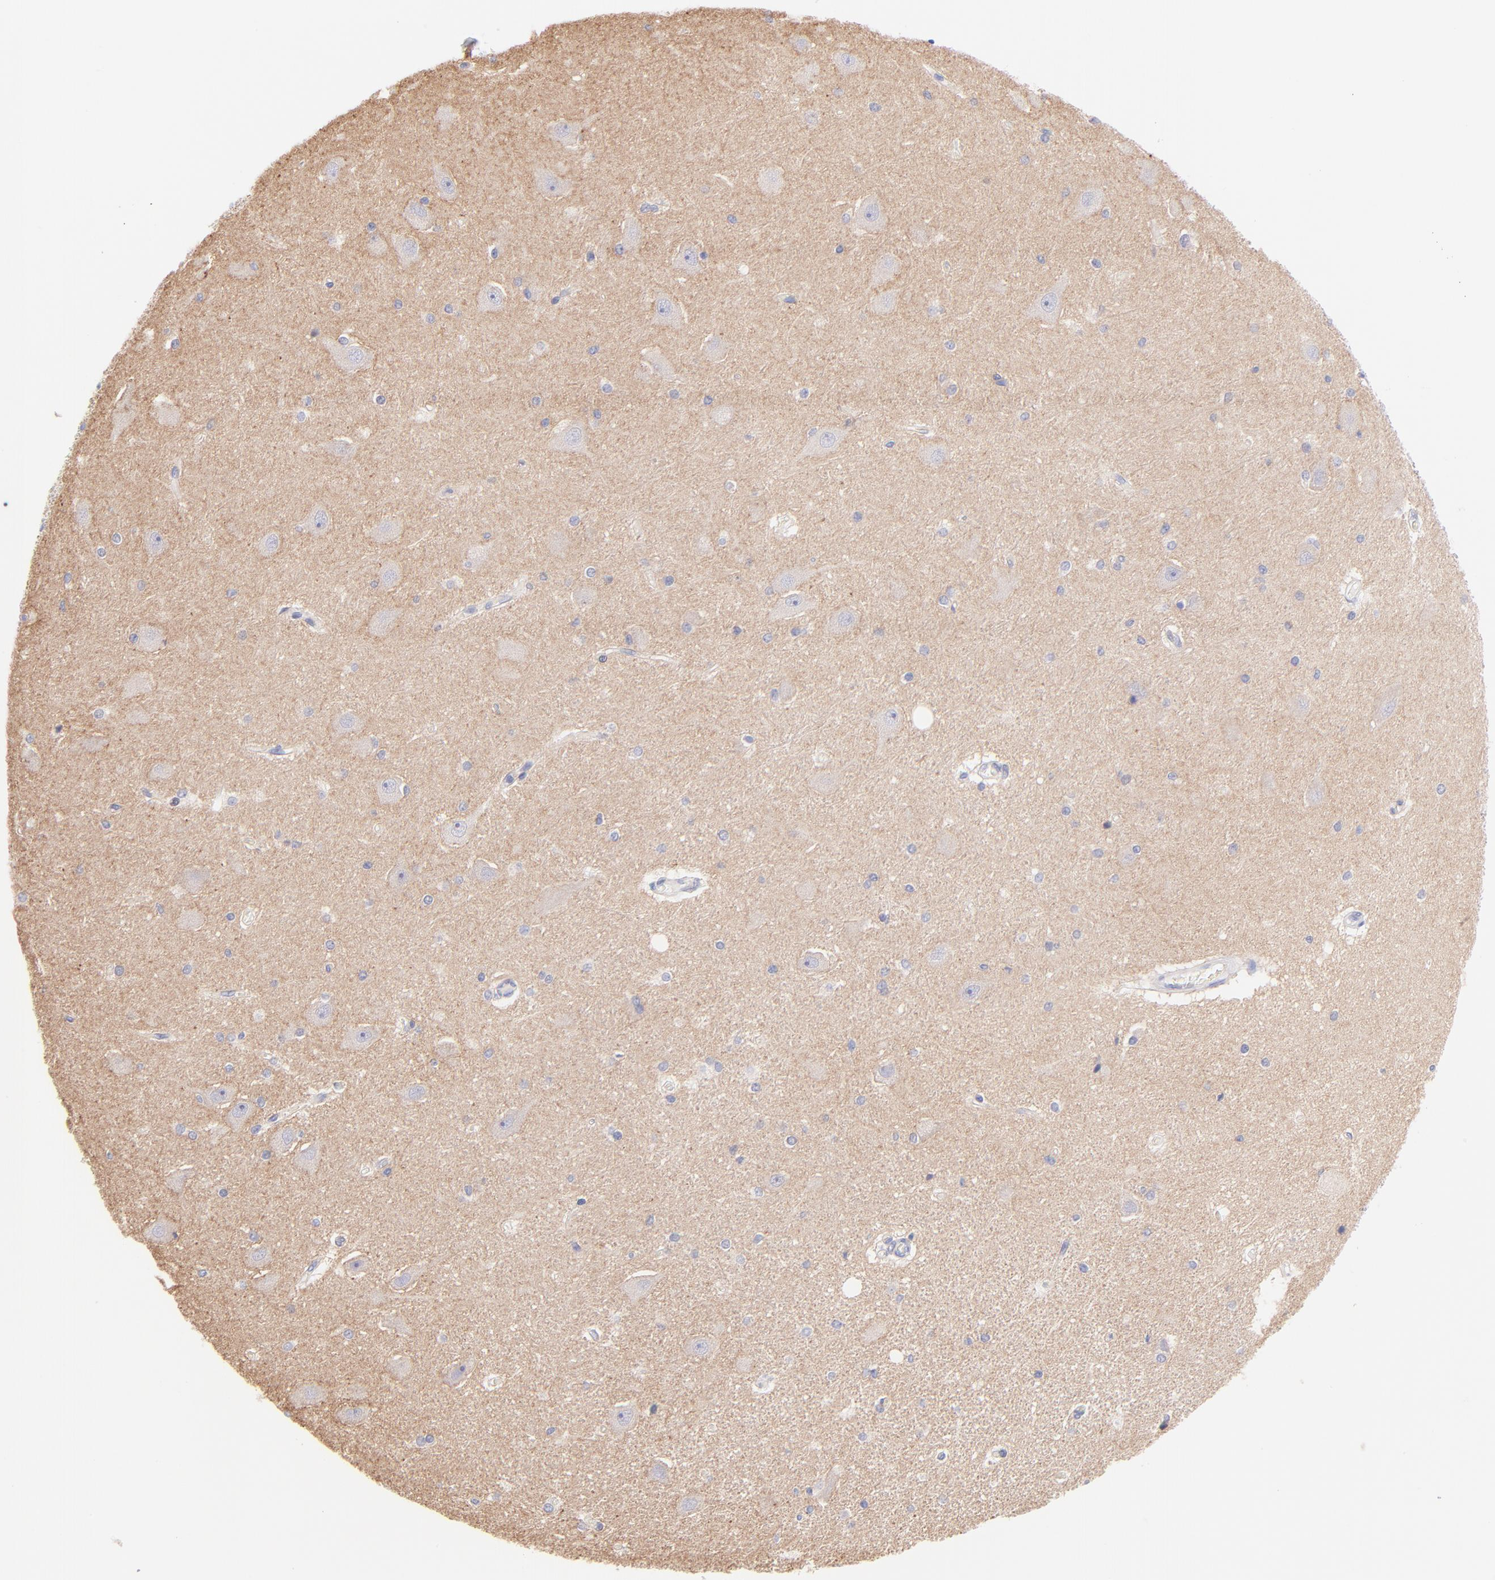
{"staining": {"intensity": "negative", "quantity": "none", "location": "none"}, "tissue": "hippocampus", "cell_type": "Glial cells", "image_type": "normal", "snomed": [{"axis": "morphology", "description": "Normal tissue, NOS"}, {"axis": "topography", "description": "Hippocampus"}], "caption": "Immunohistochemical staining of normal human hippocampus exhibits no significant expression in glial cells.", "gene": "PBDC1", "patient": {"sex": "female", "age": 54}}